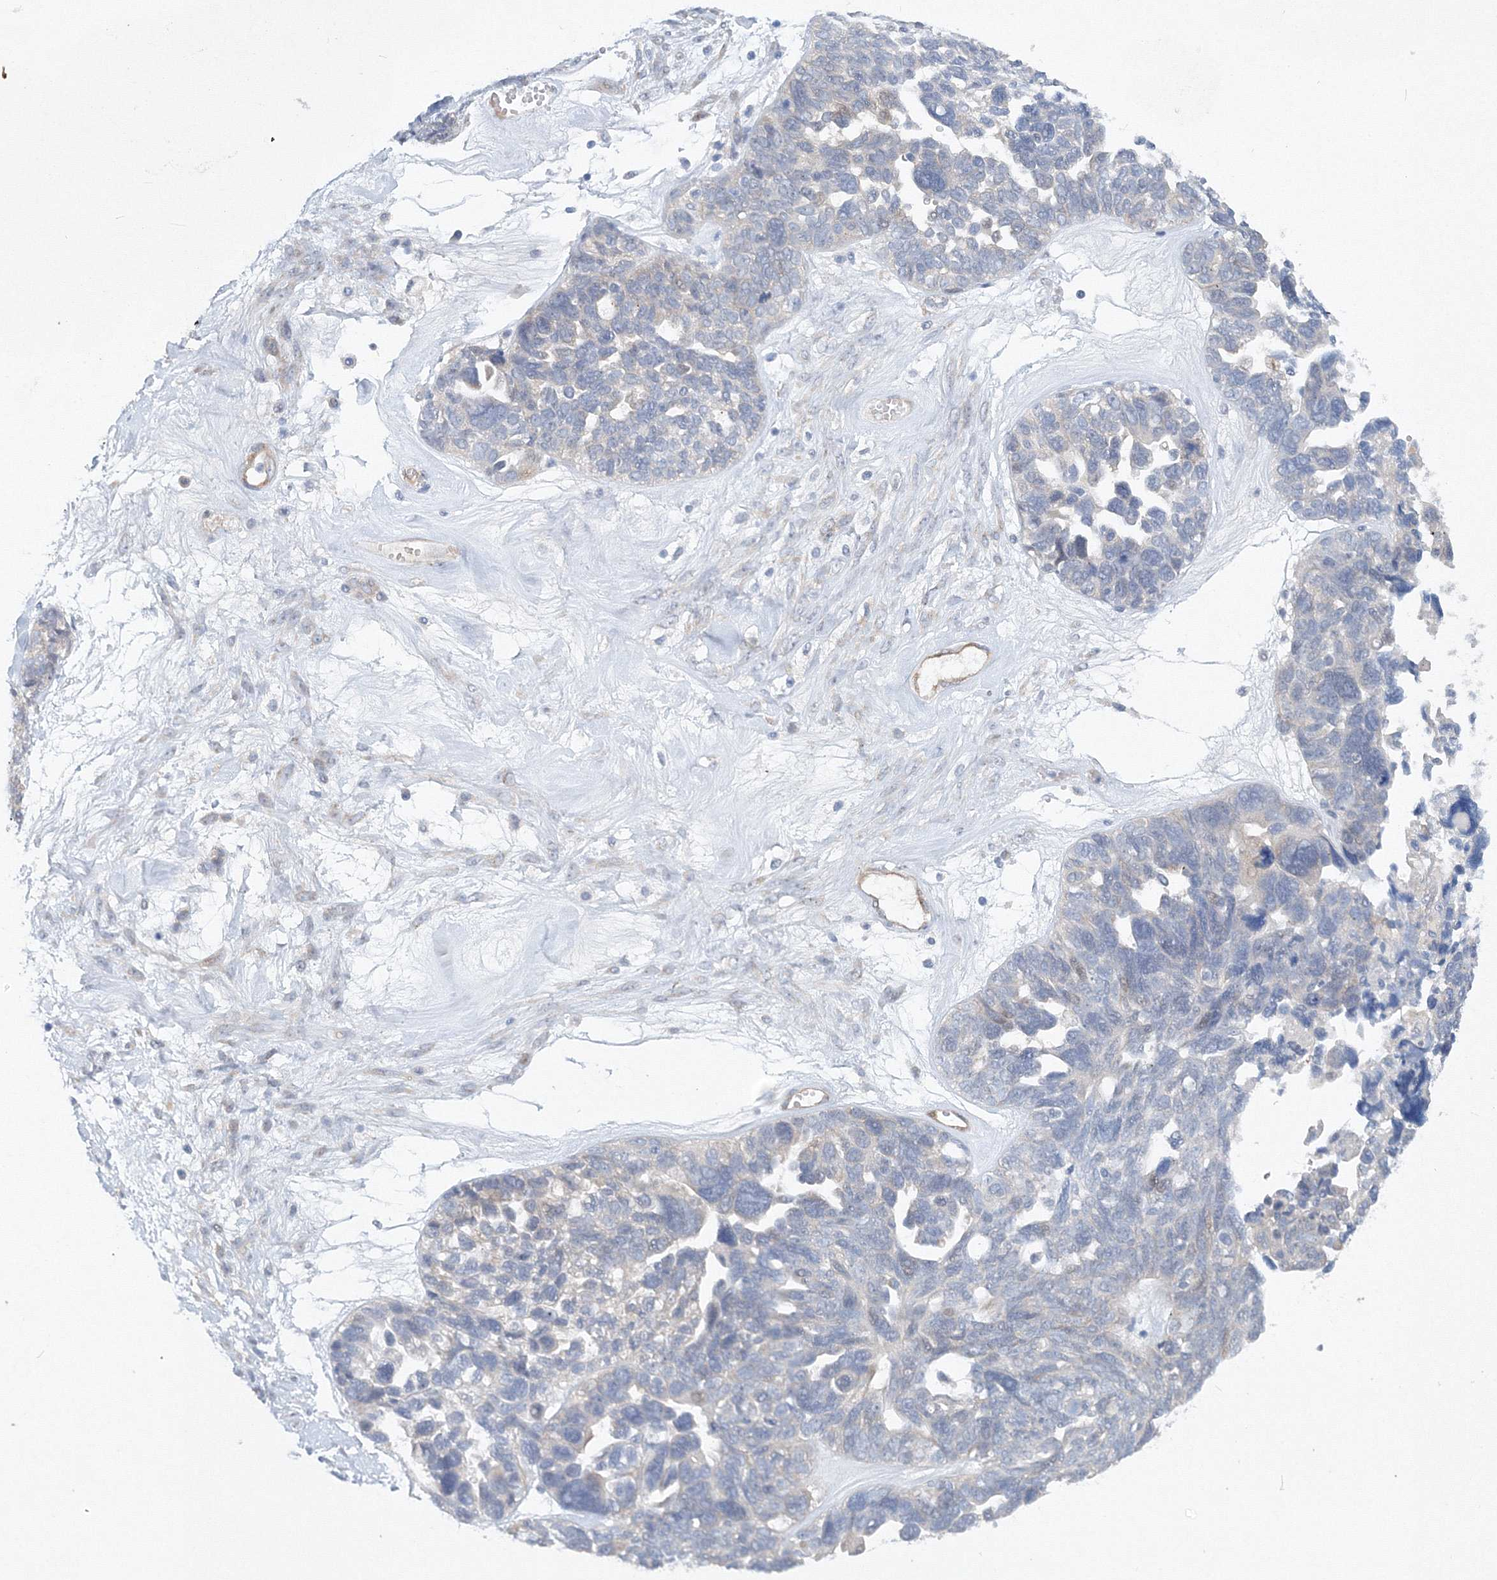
{"staining": {"intensity": "negative", "quantity": "none", "location": "none"}, "tissue": "ovarian cancer", "cell_type": "Tumor cells", "image_type": "cancer", "snomed": [{"axis": "morphology", "description": "Cystadenocarcinoma, serous, NOS"}, {"axis": "topography", "description": "Ovary"}], "caption": "This is an IHC histopathology image of ovarian cancer (serous cystadenocarcinoma). There is no expression in tumor cells.", "gene": "TANC1", "patient": {"sex": "female", "age": 79}}